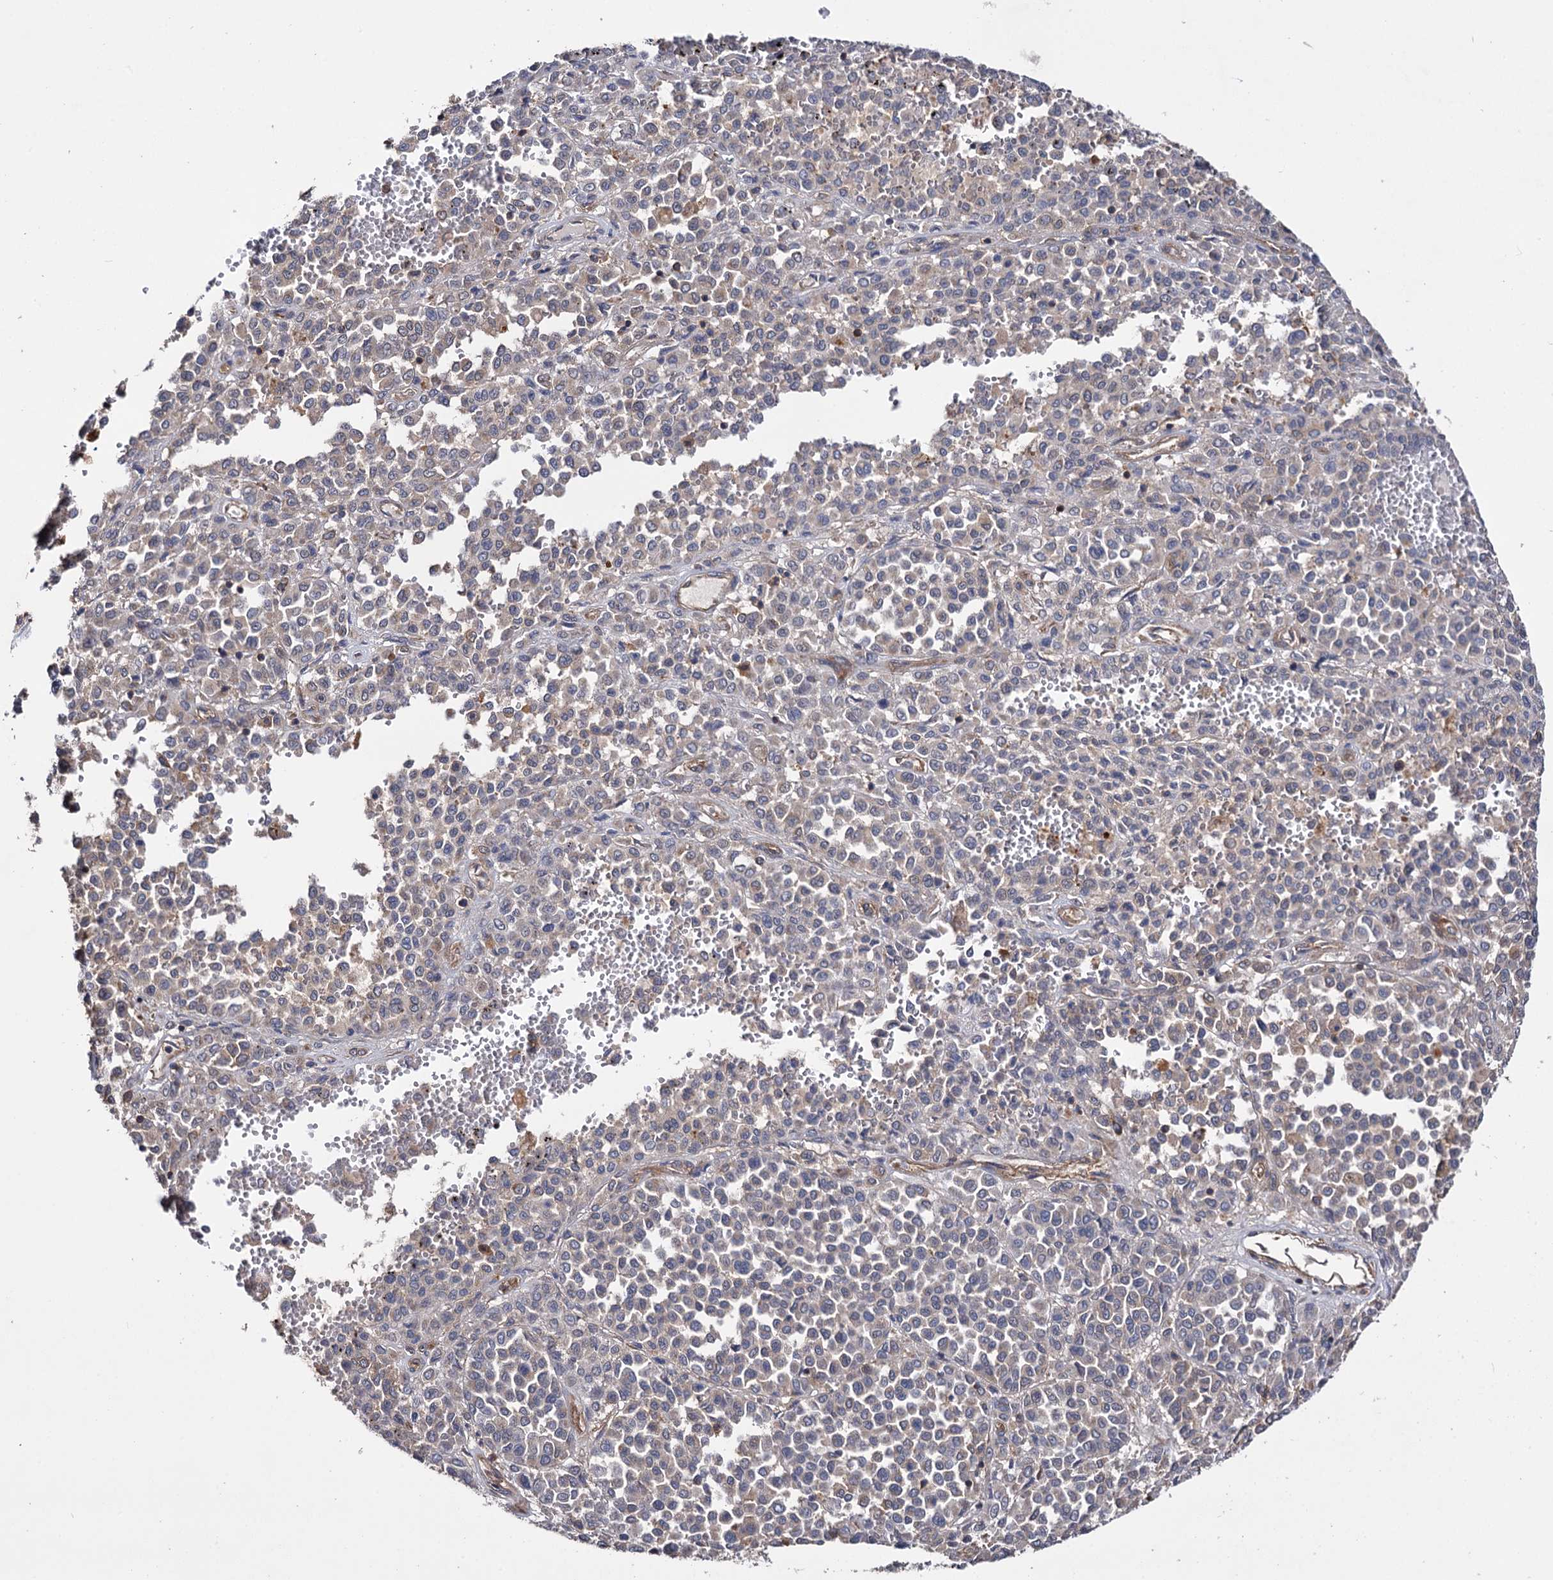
{"staining": {"intensity": "negative", "quantity": "none", "location": "none"}, "tissue": "melanoma", "cell_type": "Tumor cells", "image_type": "cancer", "snomed": [{"axis": "morphology", "description": "Malignant melanoma, Metastatic site"}, {"axis": "topography", "description": "Pancreas"}], "caption": "A high-resolution micrograph shows immunohistochemistry (IHC) staining of melanoma, which demonstrates no significant staining in tumor cells.", "gene": "IDI1", "patient": {"sex": "female", "age": 30}}